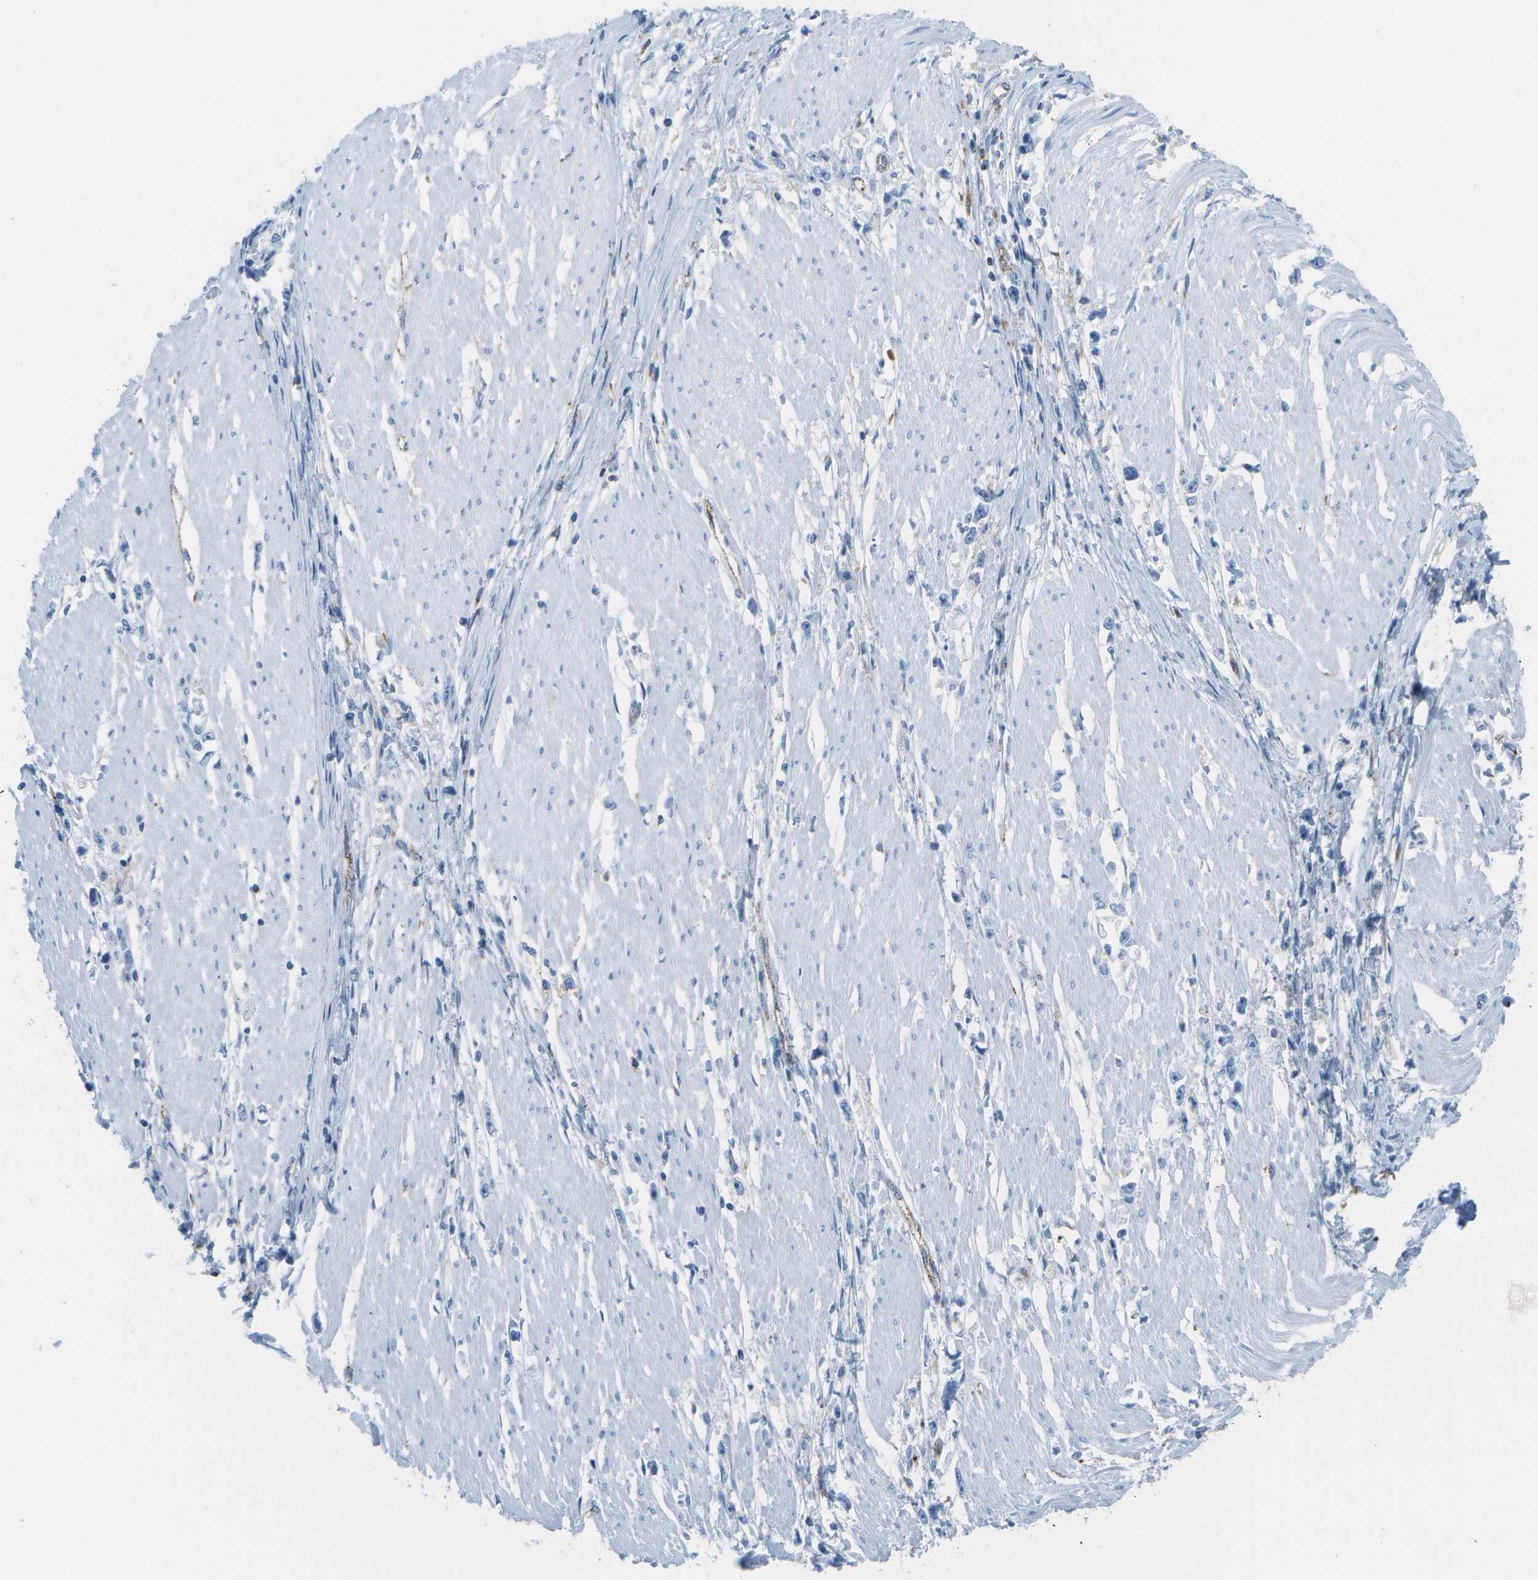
{"staining": {"intensity": "negative", "quantity": "none", "location": "none"}, "tissue": "stomach cancer", "cell_type": "Tumor cells", "image_type": "cancer", "snomed": [{"axis": "morphology", "description": "Adenocarcinoma, NOS"}, {"axis": "topography", "description": "Stomach"}], "caption": "An image of human stomach cancer is negative for staining in tumor cells. The staining was performed using DAB to visualize the protein expression in brown, while the nuclei were stained in blue with hematoxylin (Magnification: 20x).", "gene": "PRCP", "patient": {"sex": "female", "age": 59}}